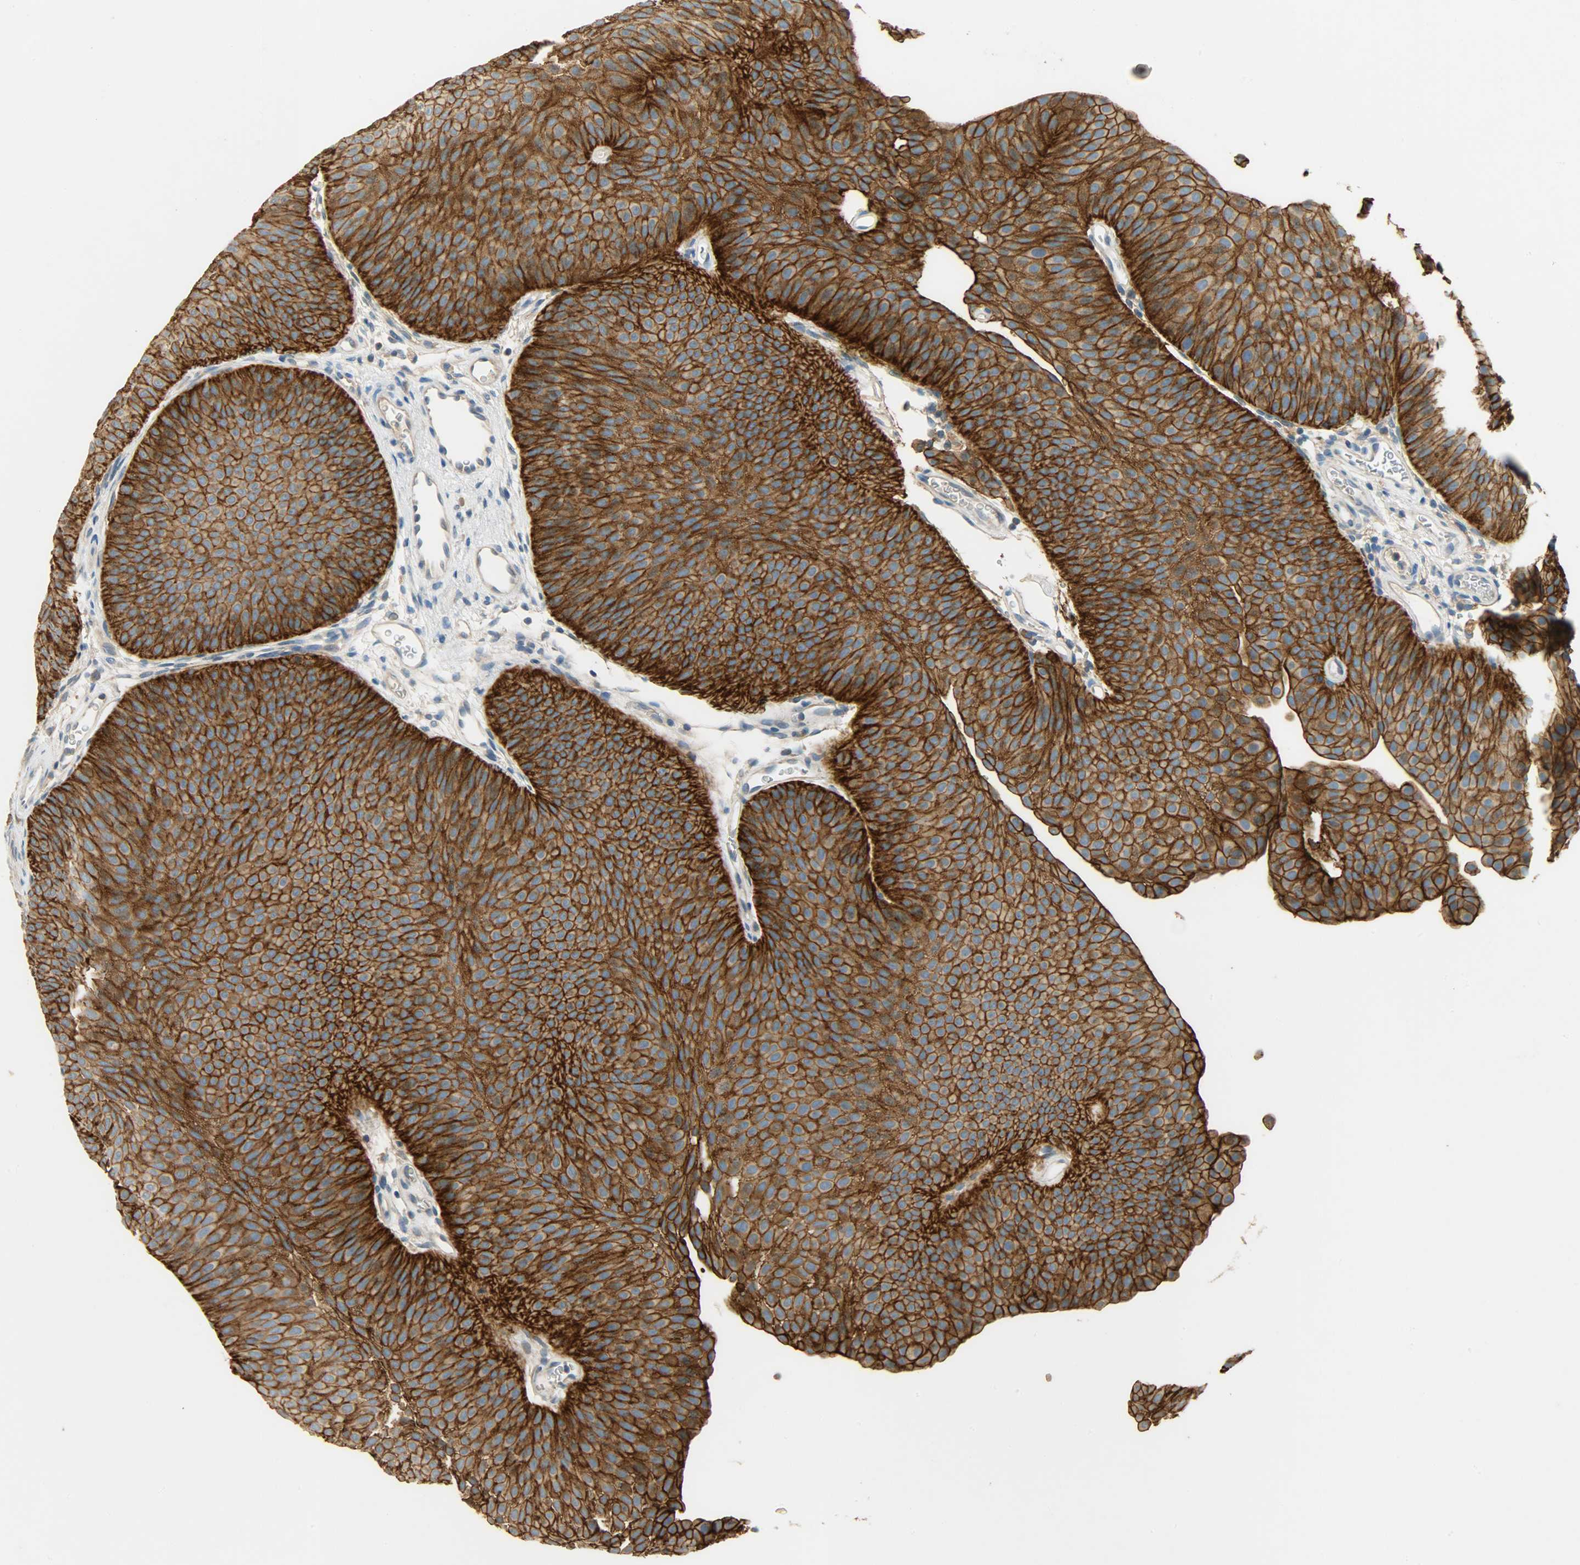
{"staining": {"intensity": "strong", "quantity": ">75%", "location": "cytoplasmic/membranous"}, "tissue": "urothelial cancer", "cell_type": "Tumor cells", "image_type": "cancer", "snomed": [{"axis": "morphology", "description": "Urothelial carcinoma, Low grade"}, {"axis": "topography", "description": "Urinary bladder"}], "caption": "Protein staining by immunohistochemistry displays strong cytoplasmic/membranous staining in about >75% of tumor cells in urothelial cancer. The staining was performed using DAB to visualize the protein expression in brown, while the nuclei were stained in blue with hematoxylin (Magnification: 20x).", "gene": "DSG2", "patient": {"sex": "female", "age": 60}}